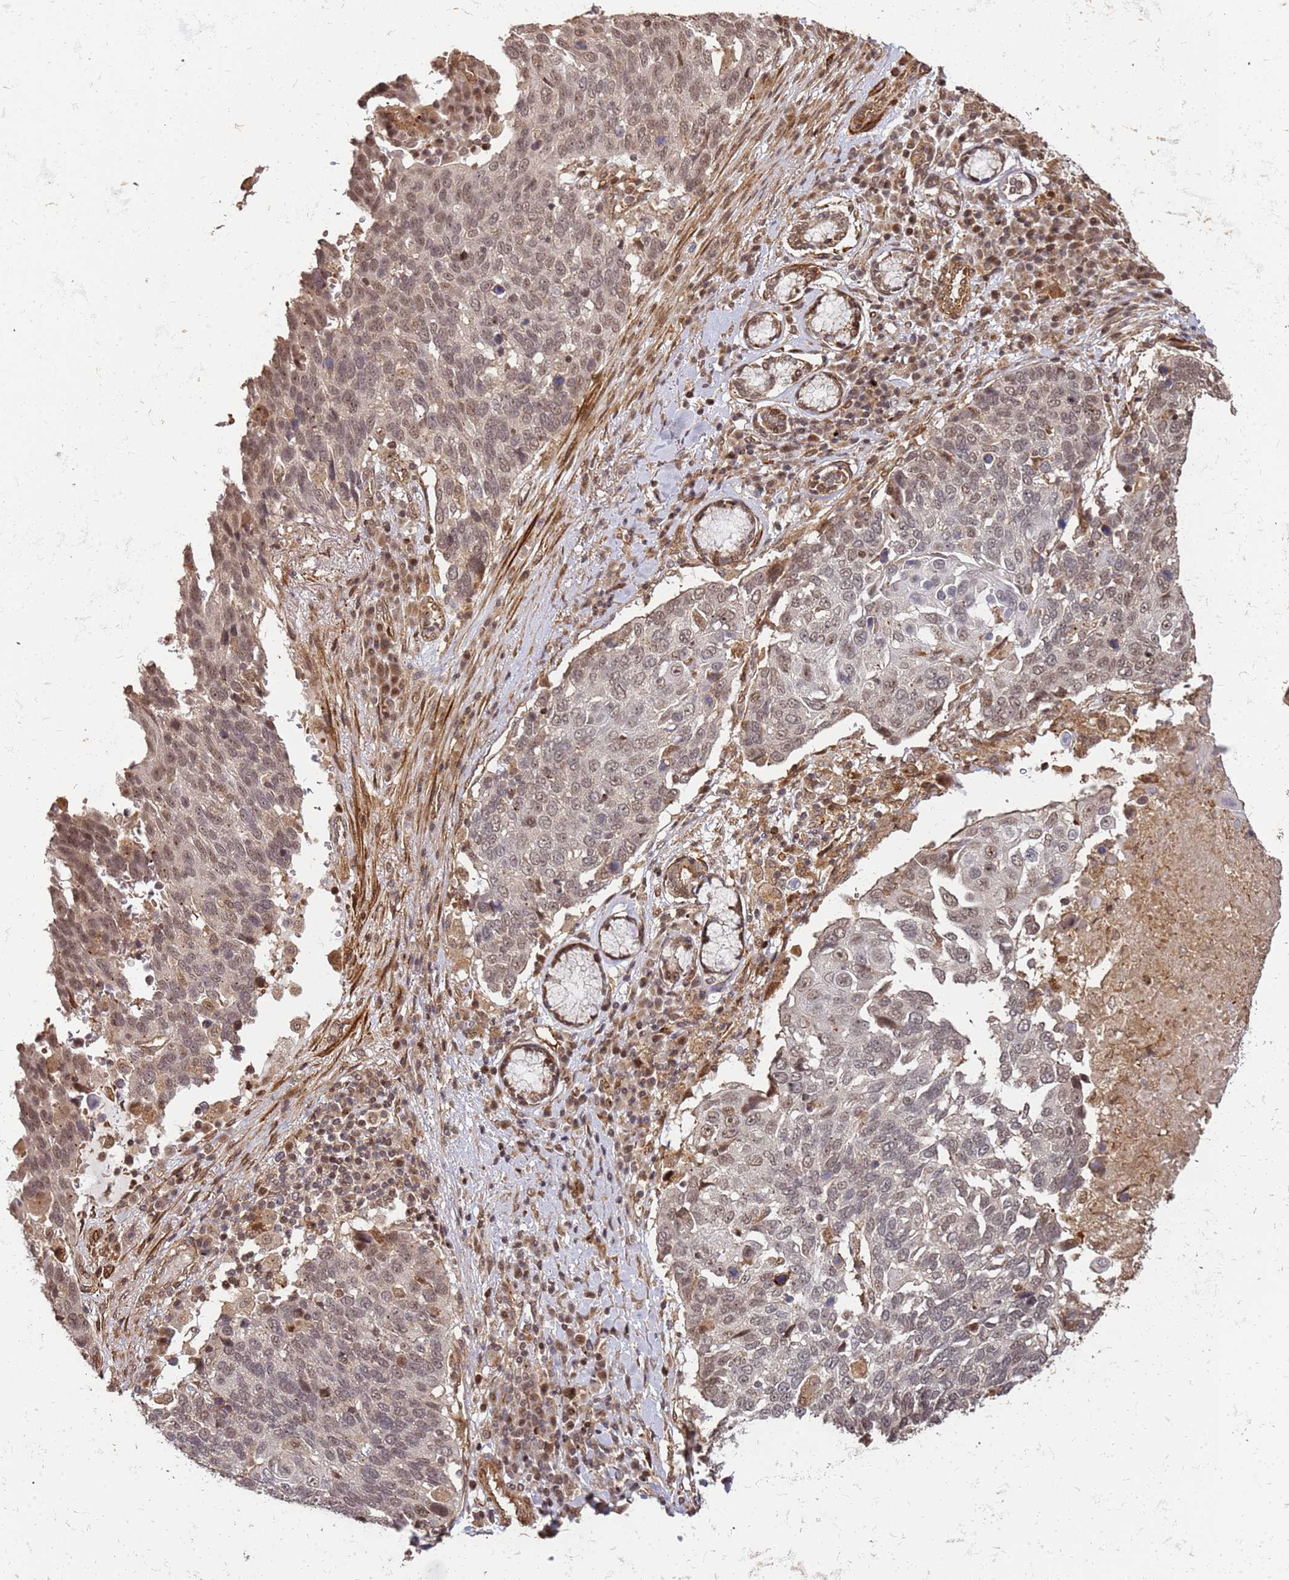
{"staining": {"intensity": "moderate", "quantity": ">75%", "location": "nuclear"}, "tissue": "lung cancer", "cell_type": "Tumor cells", "image_type": "cancer", "snomed": [{"axis": "morphology", "description": "Squamous cell carcinoma, NOS"}, {"axis": "topography", "description": "Lung"}], "caption": "Human squamous cell carcinoma (lung) stained with a brown dye exhibits moderate nuclear positive expression in approximately >75% of tumor cells.", "gene": "ST18", "patient": {"sex": "male", "age": 66}}